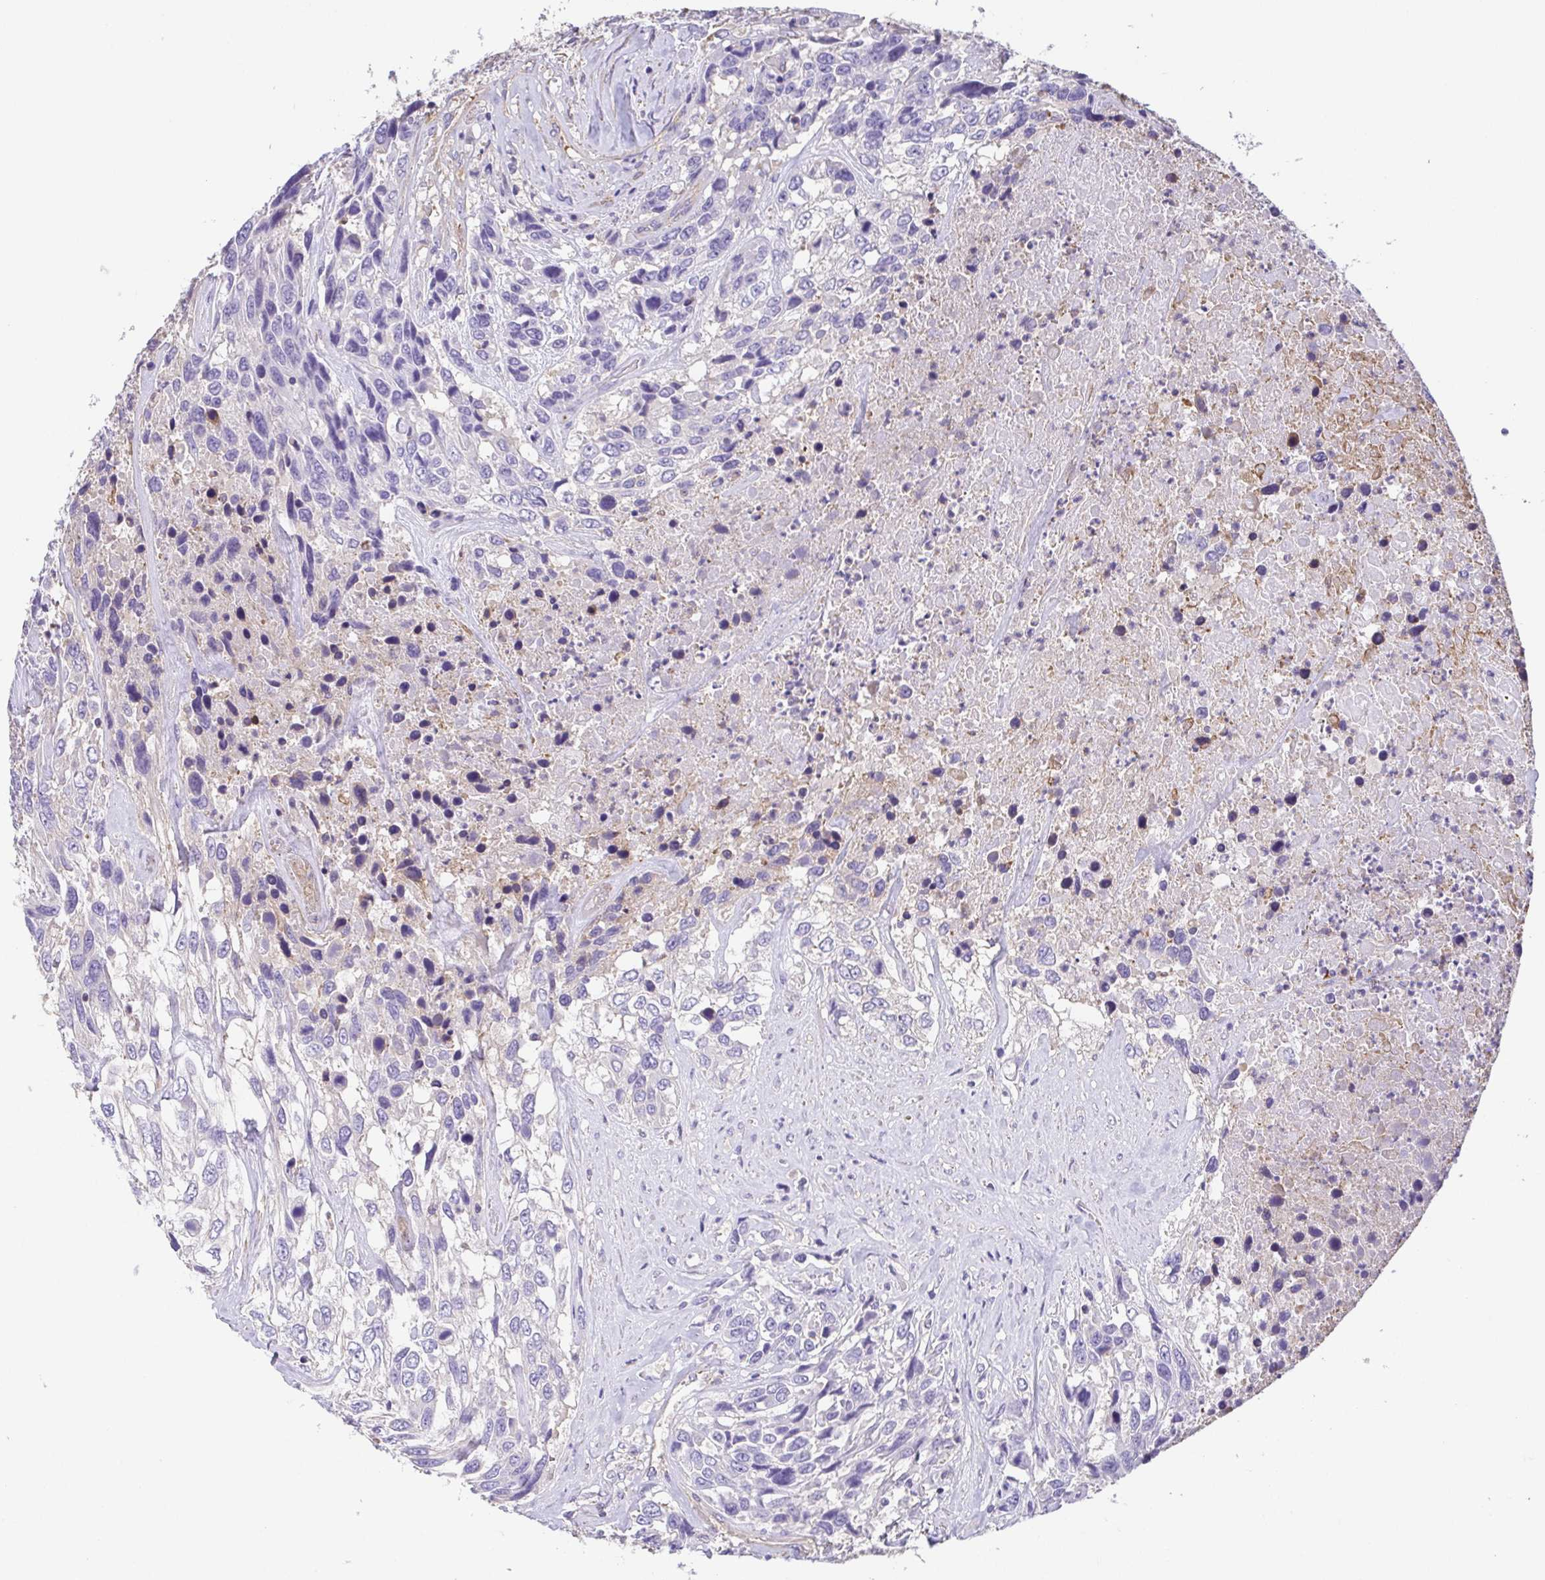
{"staining": {"intensity": "negative", "quantity": "none", "location": "none"}, "tissue": "urothelial cancer", "cell_type": "Tumor cells", "image_type": "cancer", "snomed": [{"axis": "morphology", "description": "Urothelial carcinoma, High grade"}, {"axis": "topography", "description": "Urinary bladder"}], "caption": "This photomicrograph is of urothelial carcinoma (high-grade) stained with immunohistochemistry (IHC) to label a protein in brown with the nuclei are counter-stained blue. There is no staining in tumor cells.", "gene": "MYL6", "patient": {"sex": "female", "age": 70}}